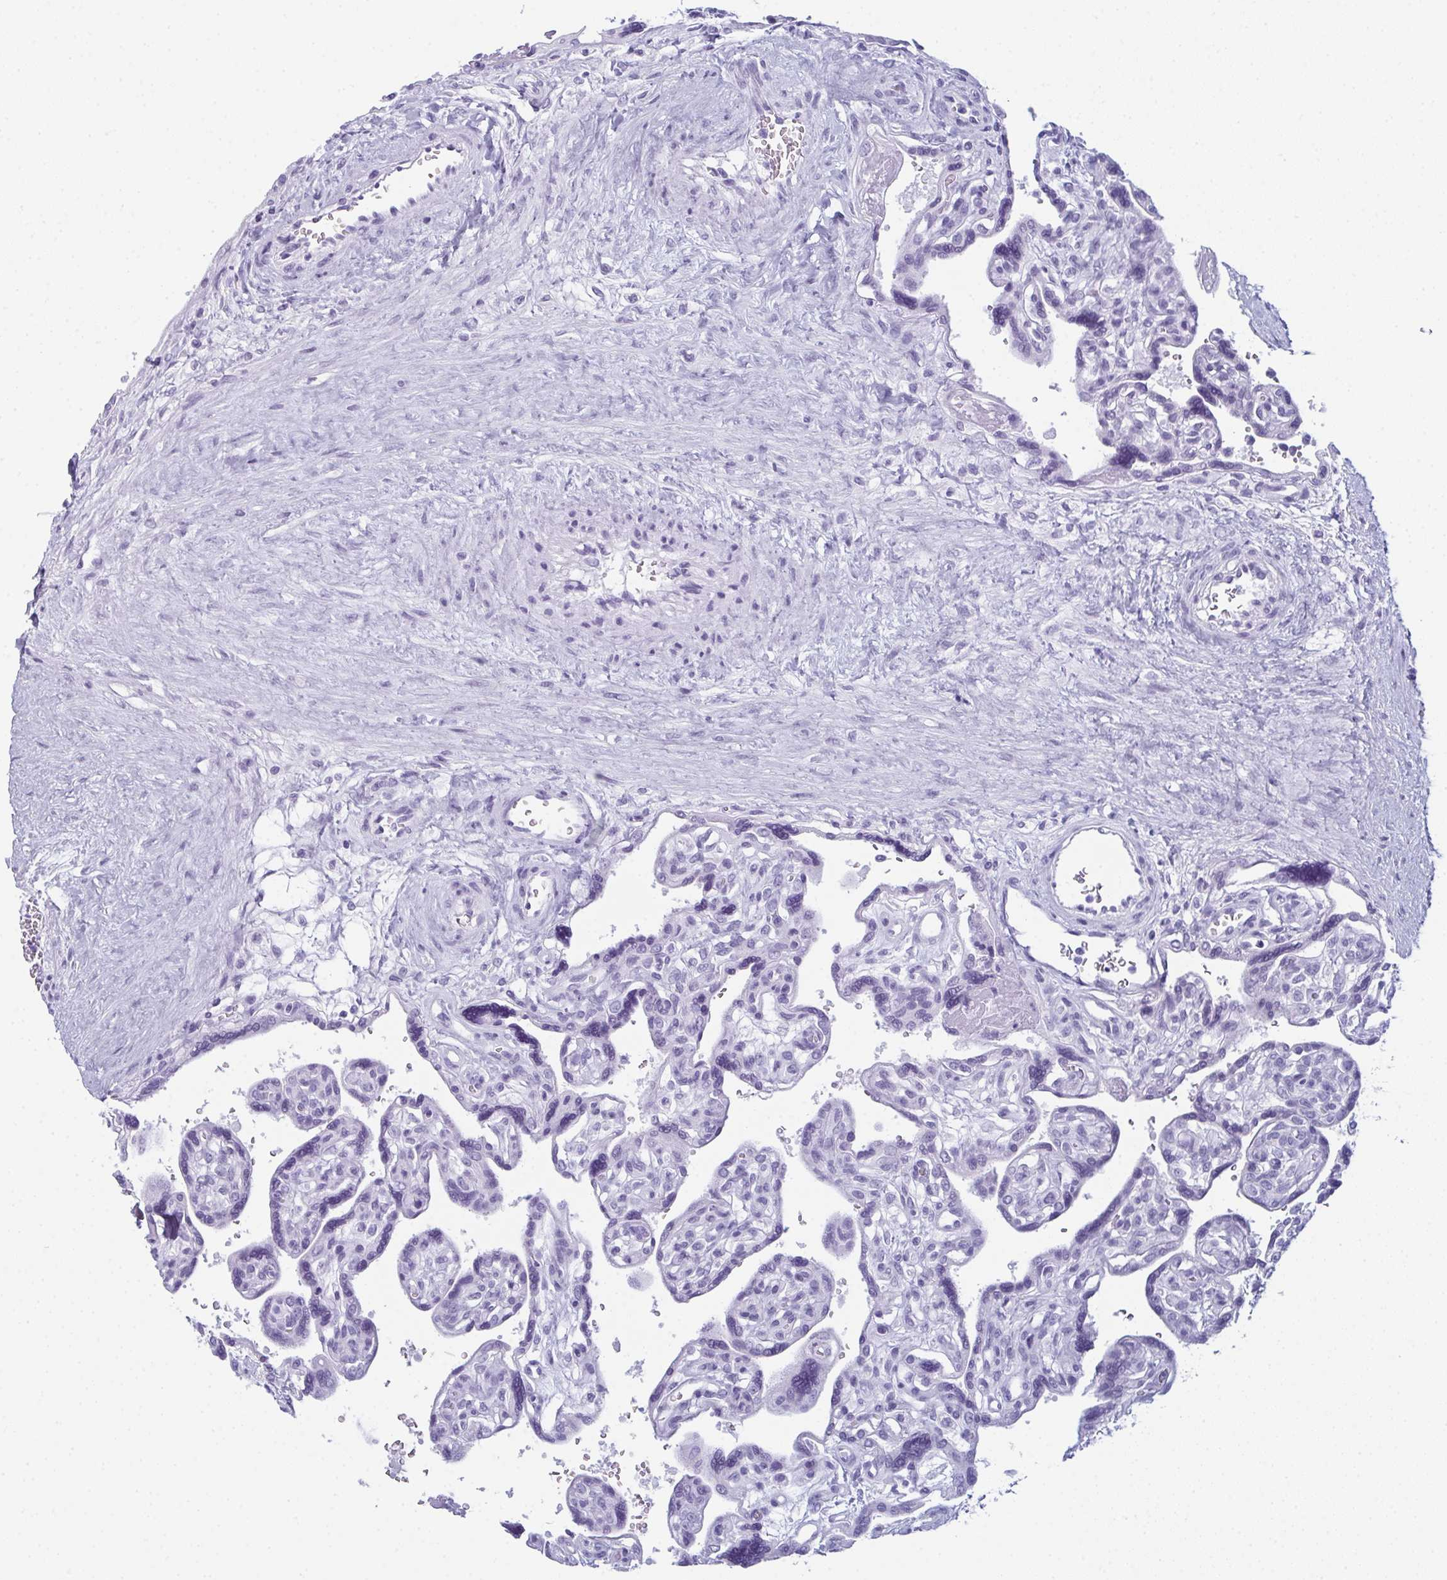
{"staining": {"intensity": "negative", "quantity": "none", "location": "none"}, "tissue": "placenta", "cell_type": "Decidual cells", "image_type": "normal", "snomed": [{"axis": "morphology", "description": "Normal tissue, NOS"}, {"axis": "topography", "description": "Placenta"}], "caption": "Immunohistochemical staining of unremarkable placenta demonstrates no significant positivity in decidual cells.", "gene": "ENKUR", "patient": {"sex": "female", "age": 39}}